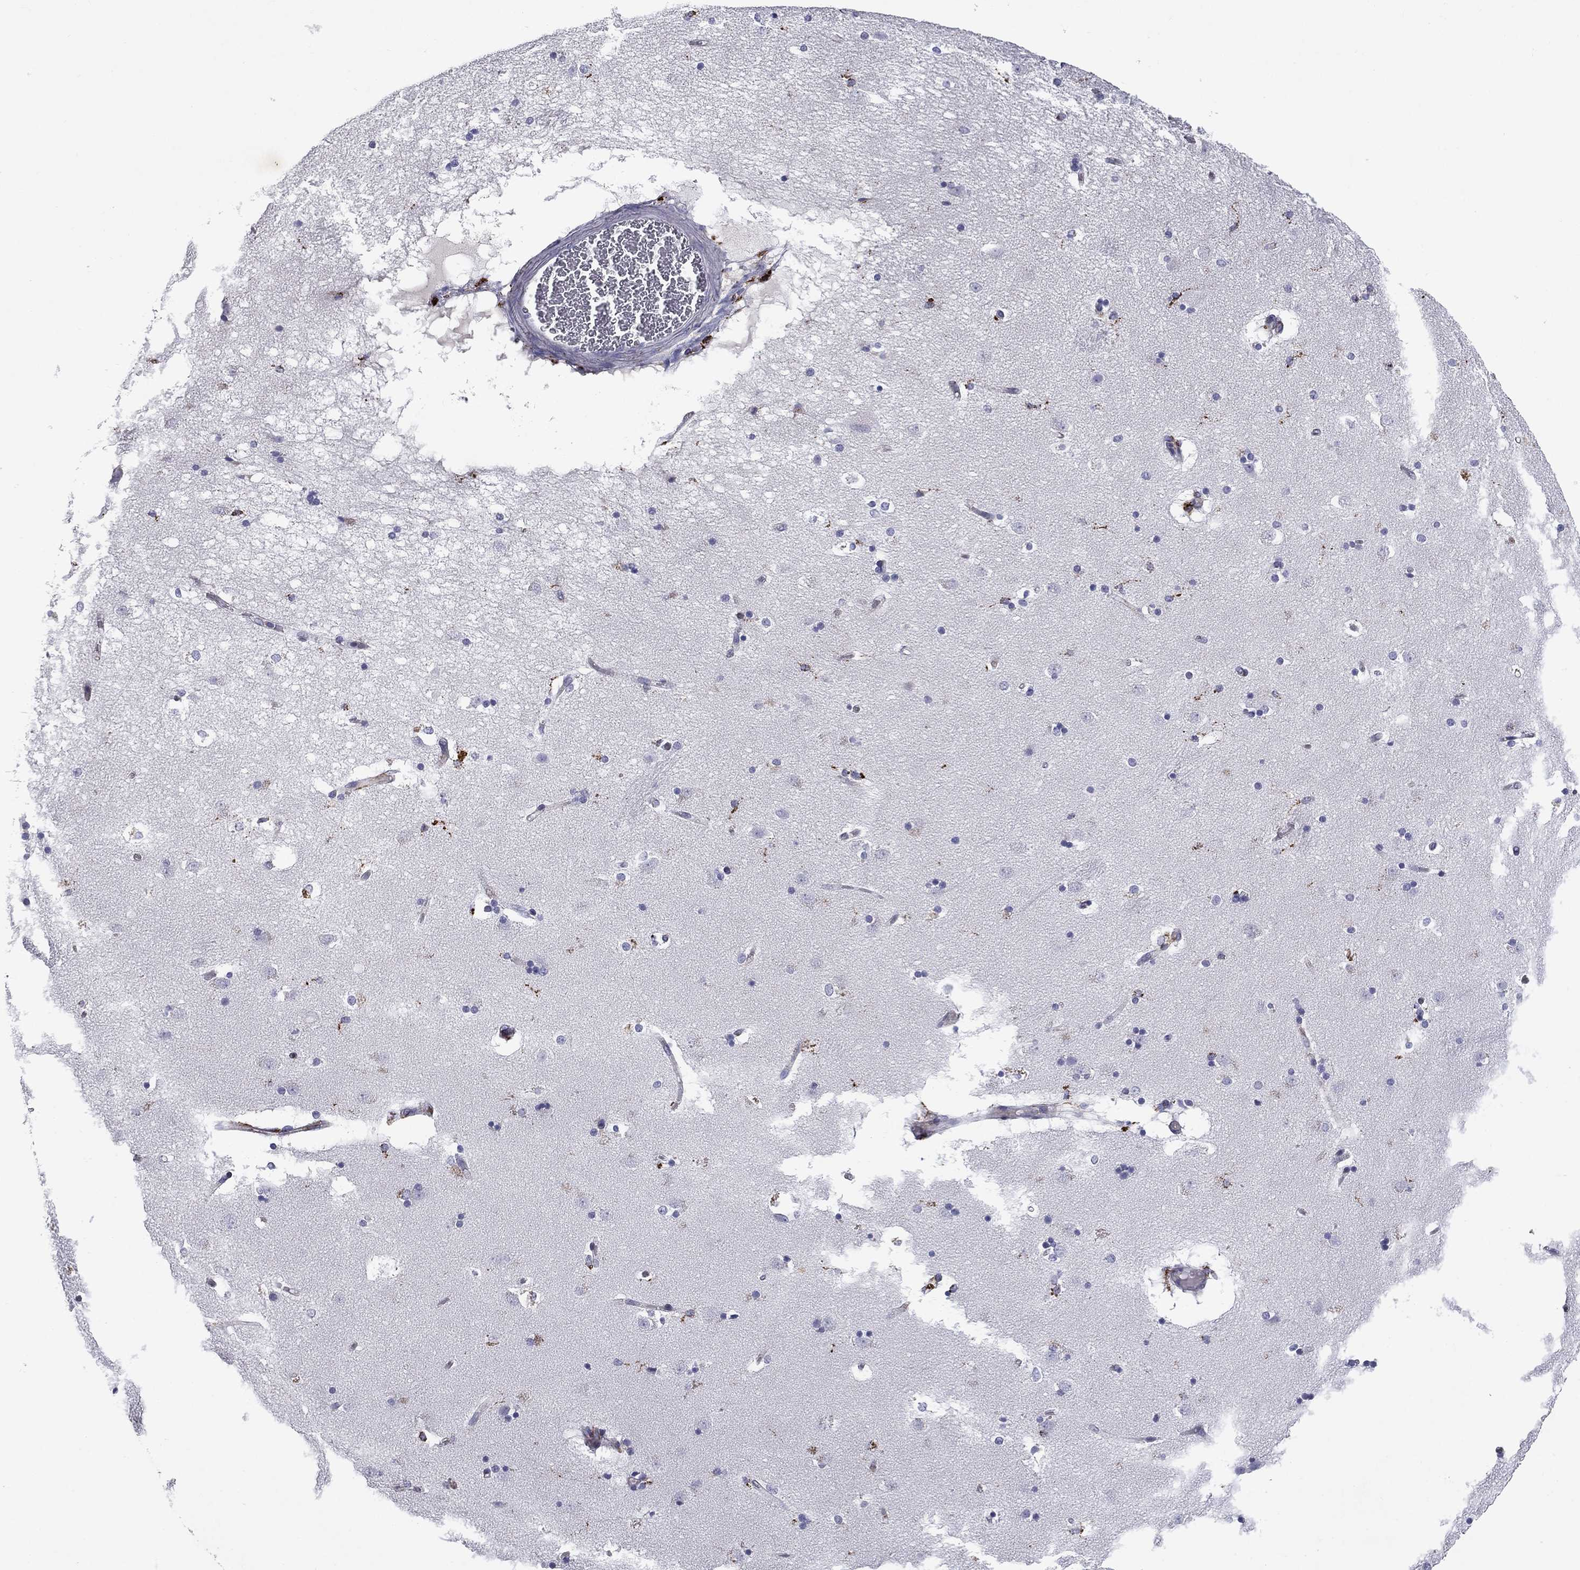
{"staining": {"intensity": "negative", "quantity": "none", "location": "none"}, "tissue": "caudate", "cell_type": "Glial cells", "image_type": "normal", "snomed": [{"axis": "morphology", "description": "Normal tissue, NOS"}, {"axis": "topography", "description": "Lateral ventricle wall"}], "caption": "Immunohistochemistry of benign caudate shows no positivity in glial cells. Nuclei are stained in blue.", "gene": "MADCAM1", "patient": {"sex": "male", "age": 51}}